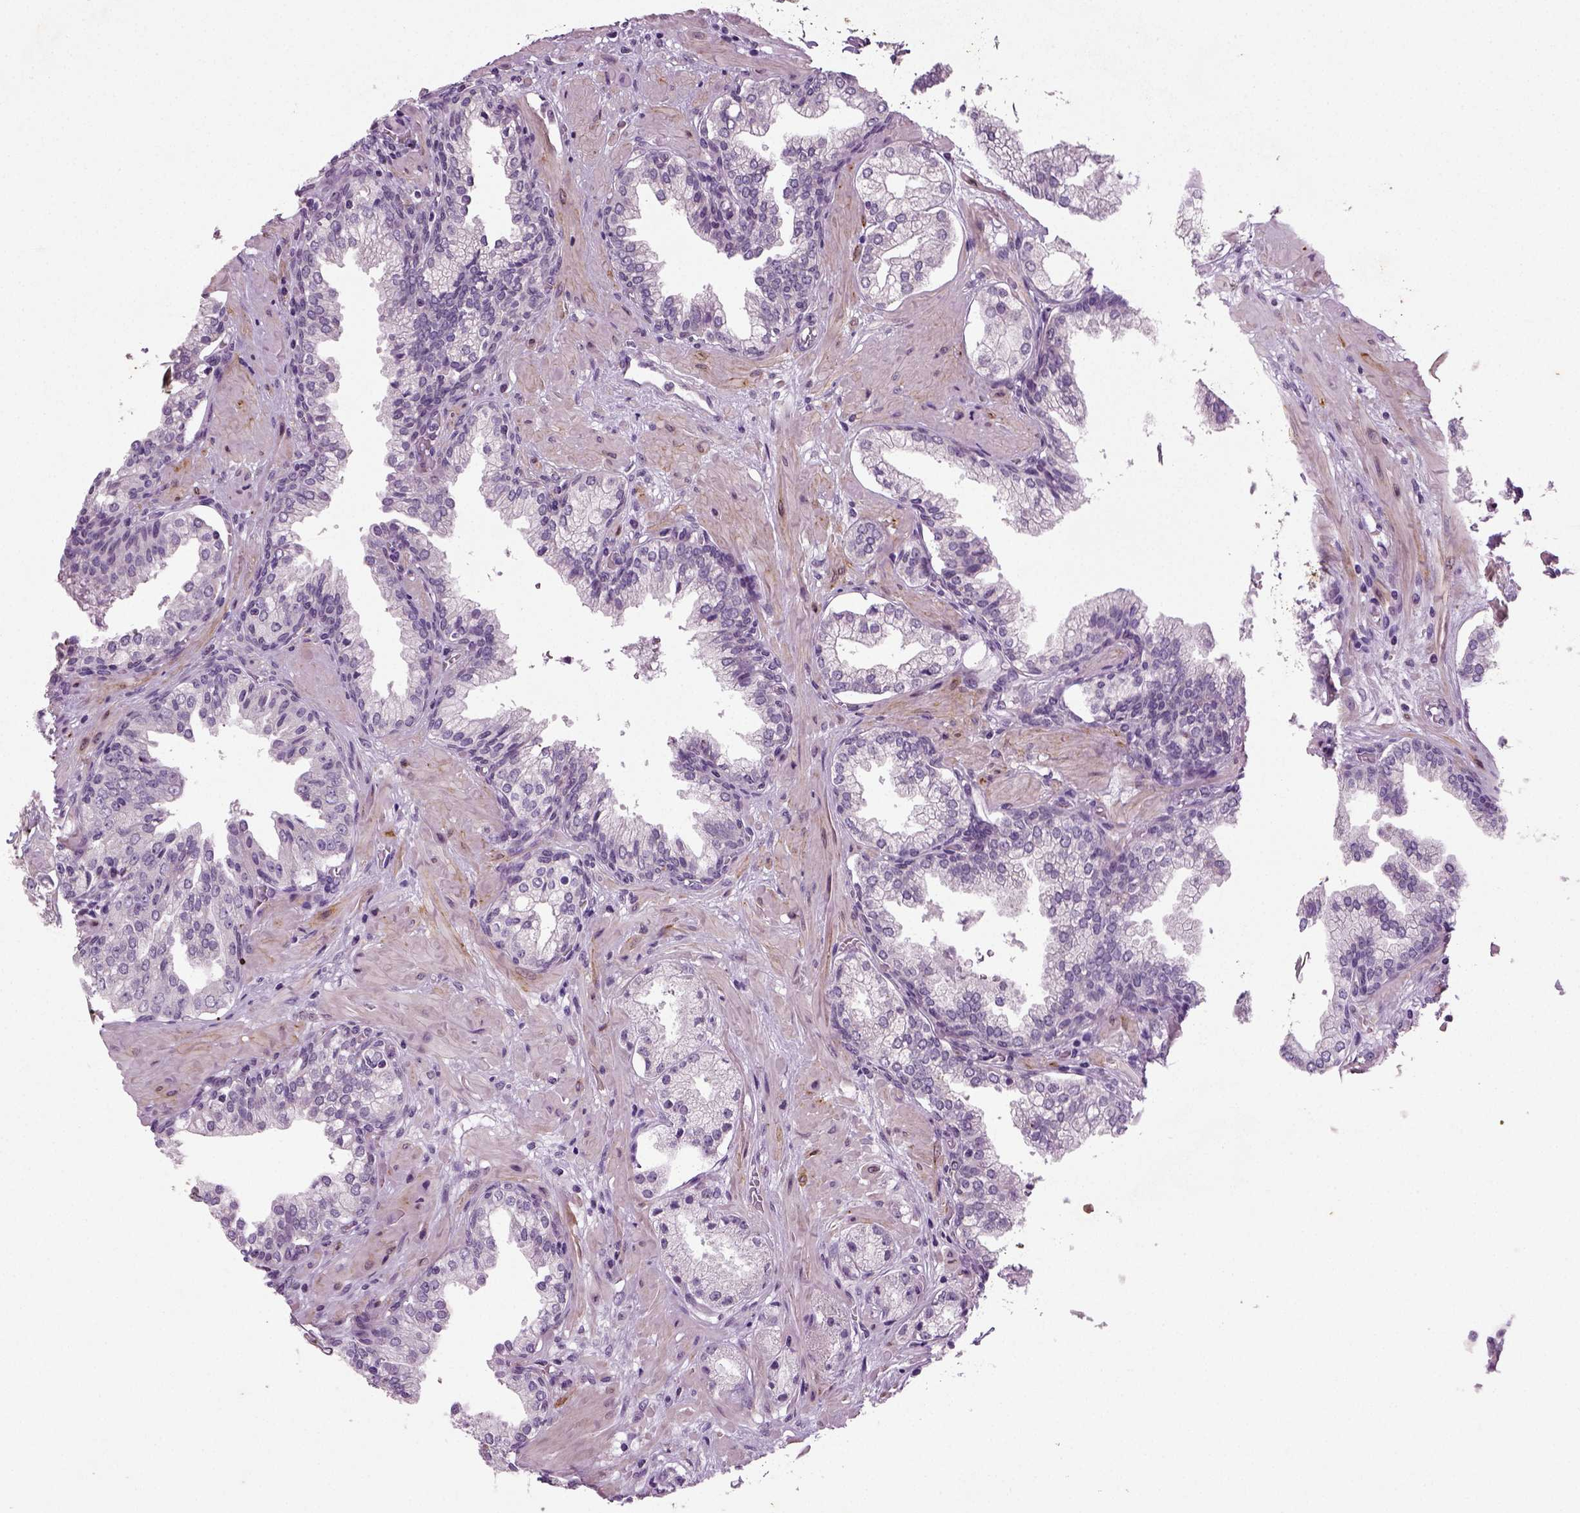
{"staining": {"intensity": "negative", "quantity": "none", "location": "none"}, "tissue": "prostate cancer", "cell_type": "Tumor cells", "image_type": "cancer", "snomed": [{"axis": "morphology", "description": "Adenocarcinoma, NOS"}, {"axis": "topography", "description": "Prostate and seminal vesicle, NOS"}, {"axis": "topography", "description": "Prostate"}], "caption": "Immunohistochemistry micrograph of neoplastic tissue: human adenocarcinoma (prostate) stained with DAB (3,3'-diaminobenzidine) reveals no significant protein positivity in tumor cells.", "gene": "SYNGAP1", "patient": {"sex": "male", "age": 44}}